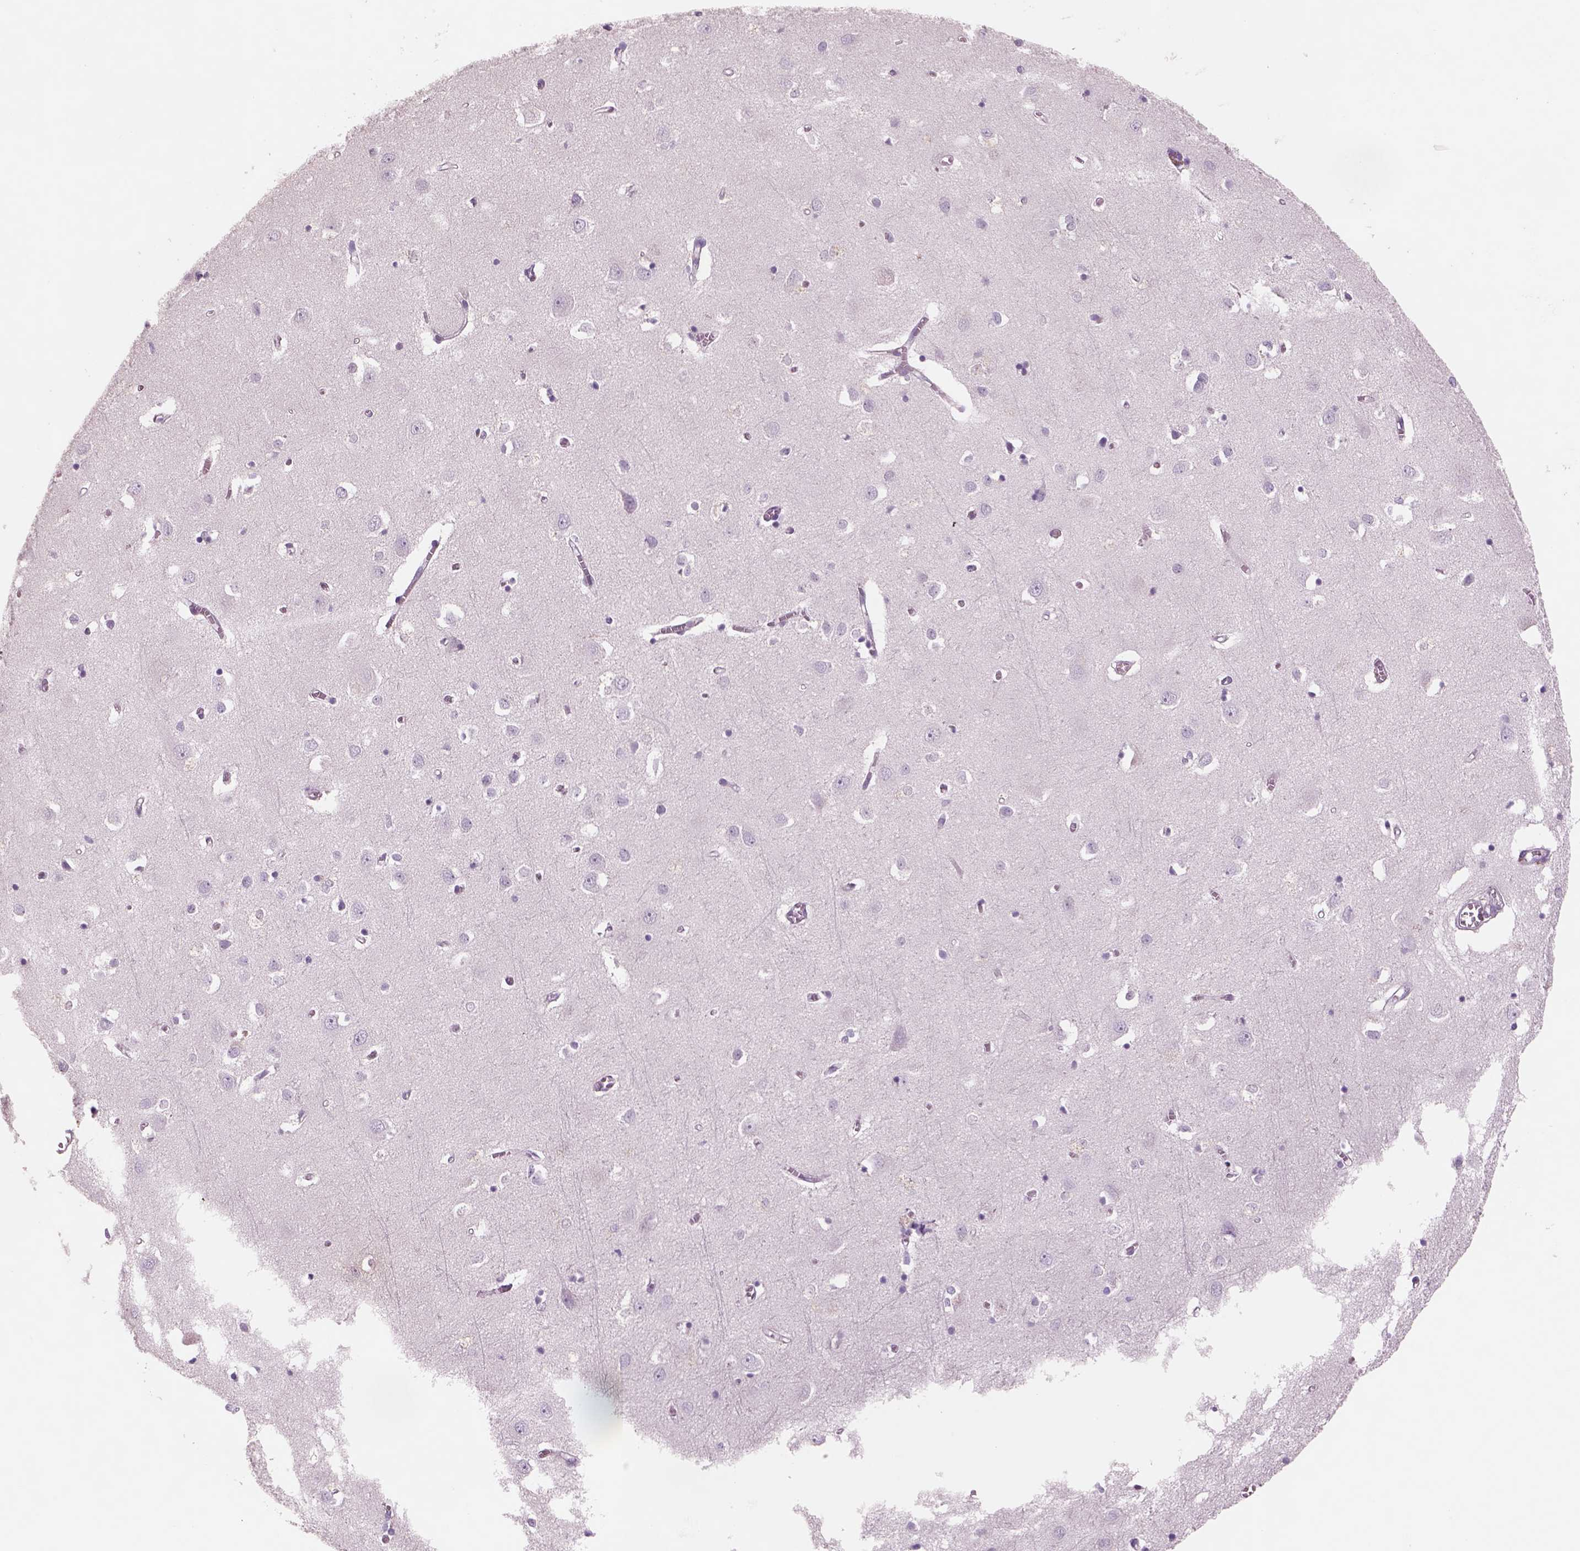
{"staining": {"intensity": "negative", "quantity": "none", "location": "none"}, "tissue": "cerebral cortex", "cell_type": "Endothelial cells", "image_type": "normal", "snomed": [{"axis": "morphology", "description": "Normal tissue, NOS"}, {"axis": "topography", "description": "Cerebral cortex"}], "caption": "Photomicrograph shows no protein staining in endothelial cells of normal cerebral cortex. The staining is performed using DAB brown chromogen with nuclei counter-stained in using hematoxylin.", "gene": "RHO", "patient": {"sex": "male", "age": 70}}